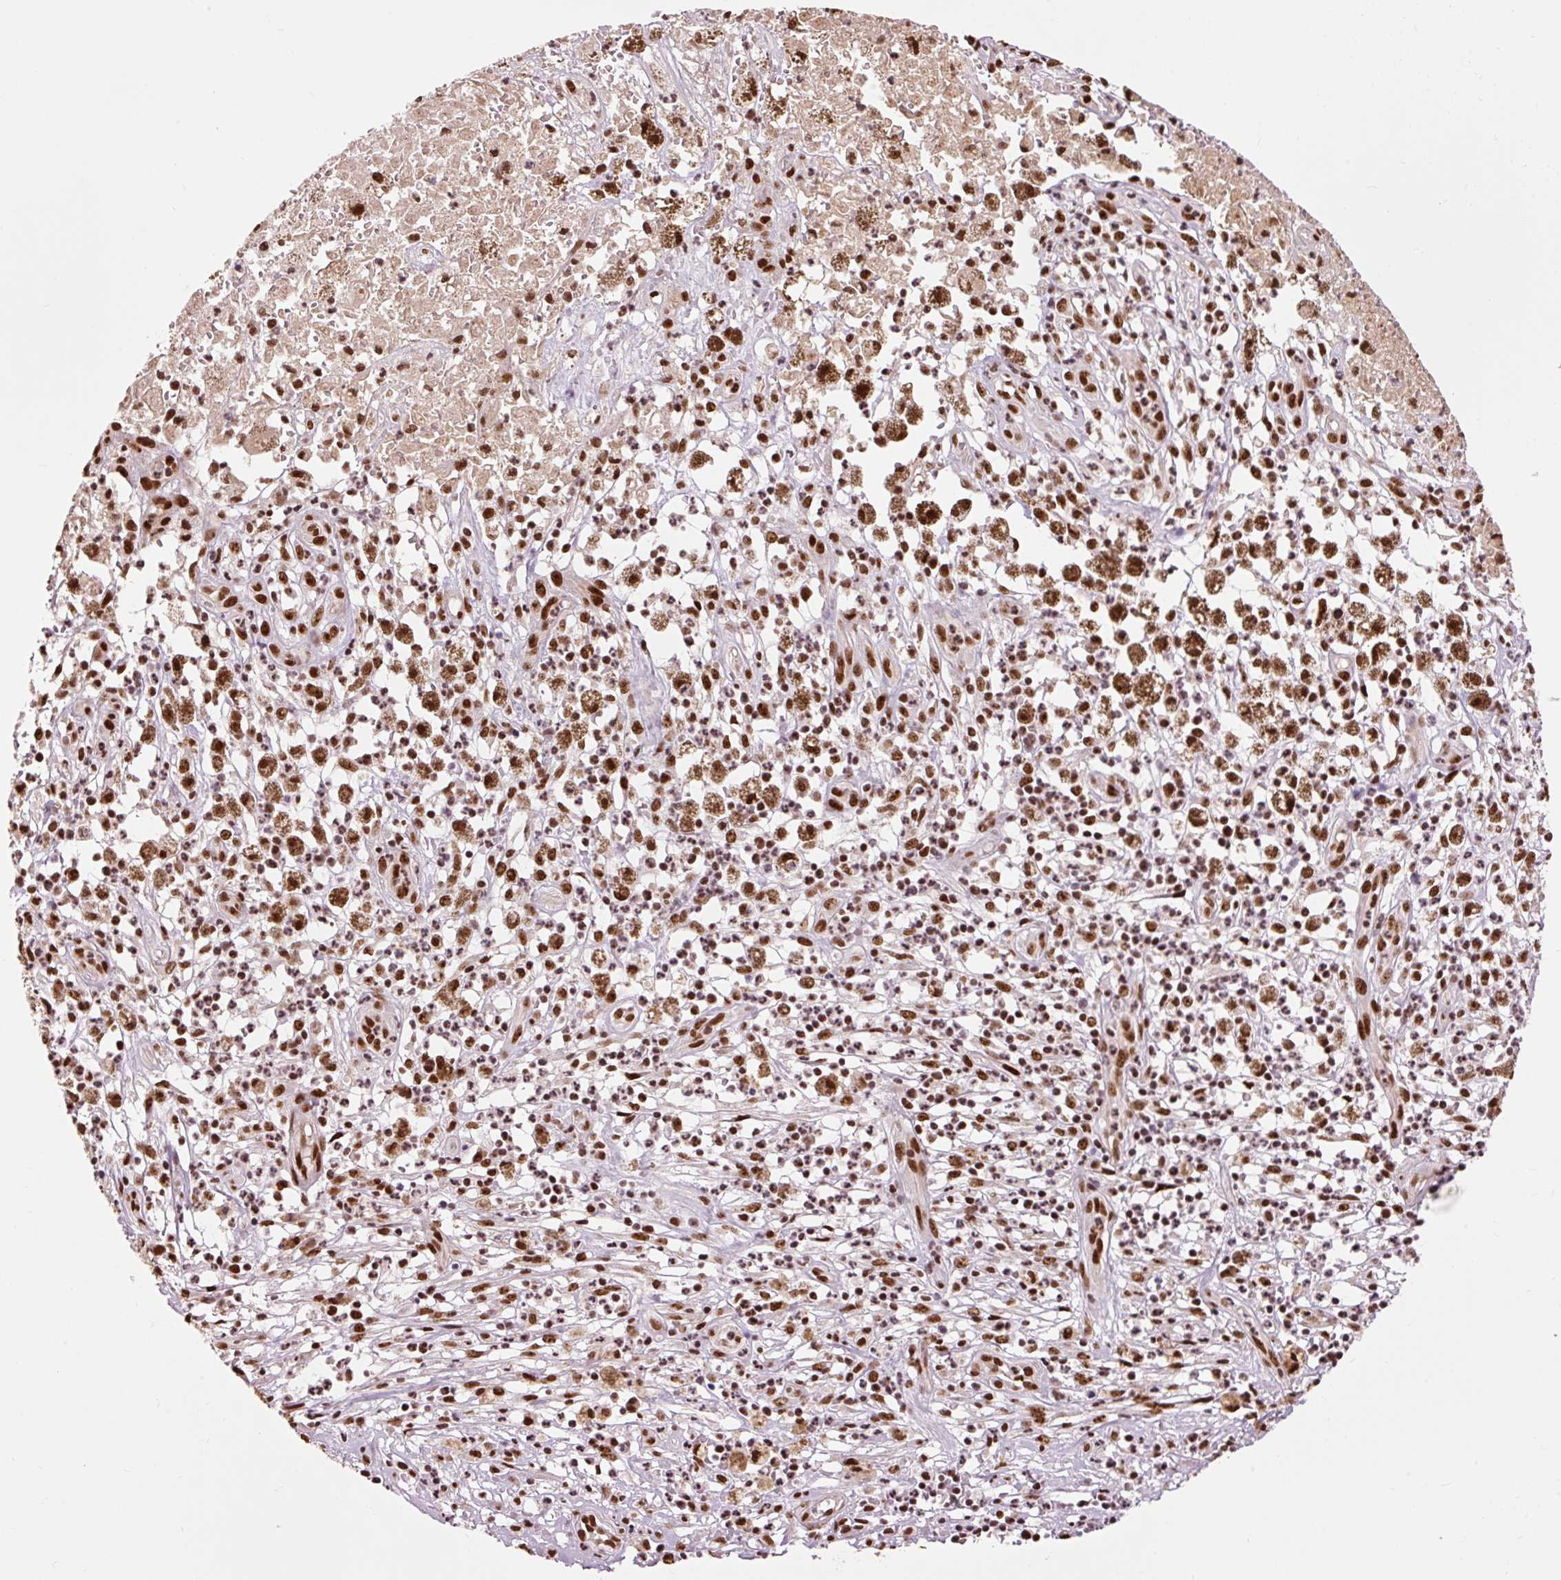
{"staining": {"intensity": "strong", "quantity": ">75%", "location": "nuclear"}, "tissue": "melanoma", "cell_type": "Tumor cells", "image_type": "cancer", "snomed": [{"axis": "morphology", "description": "Necrosis, NOS"}, {"axis": "morphology", "description": "Malignant melanoma, NOS"}, {"axis": "topography", "description": "Skin"}], "caption": "Tumor cells show high levels of strong nuclear positivity in approximately >75% of cells in human melanoma.", "gene": "ZBTB44", "patient": {"sex": "female", "age": 87}}